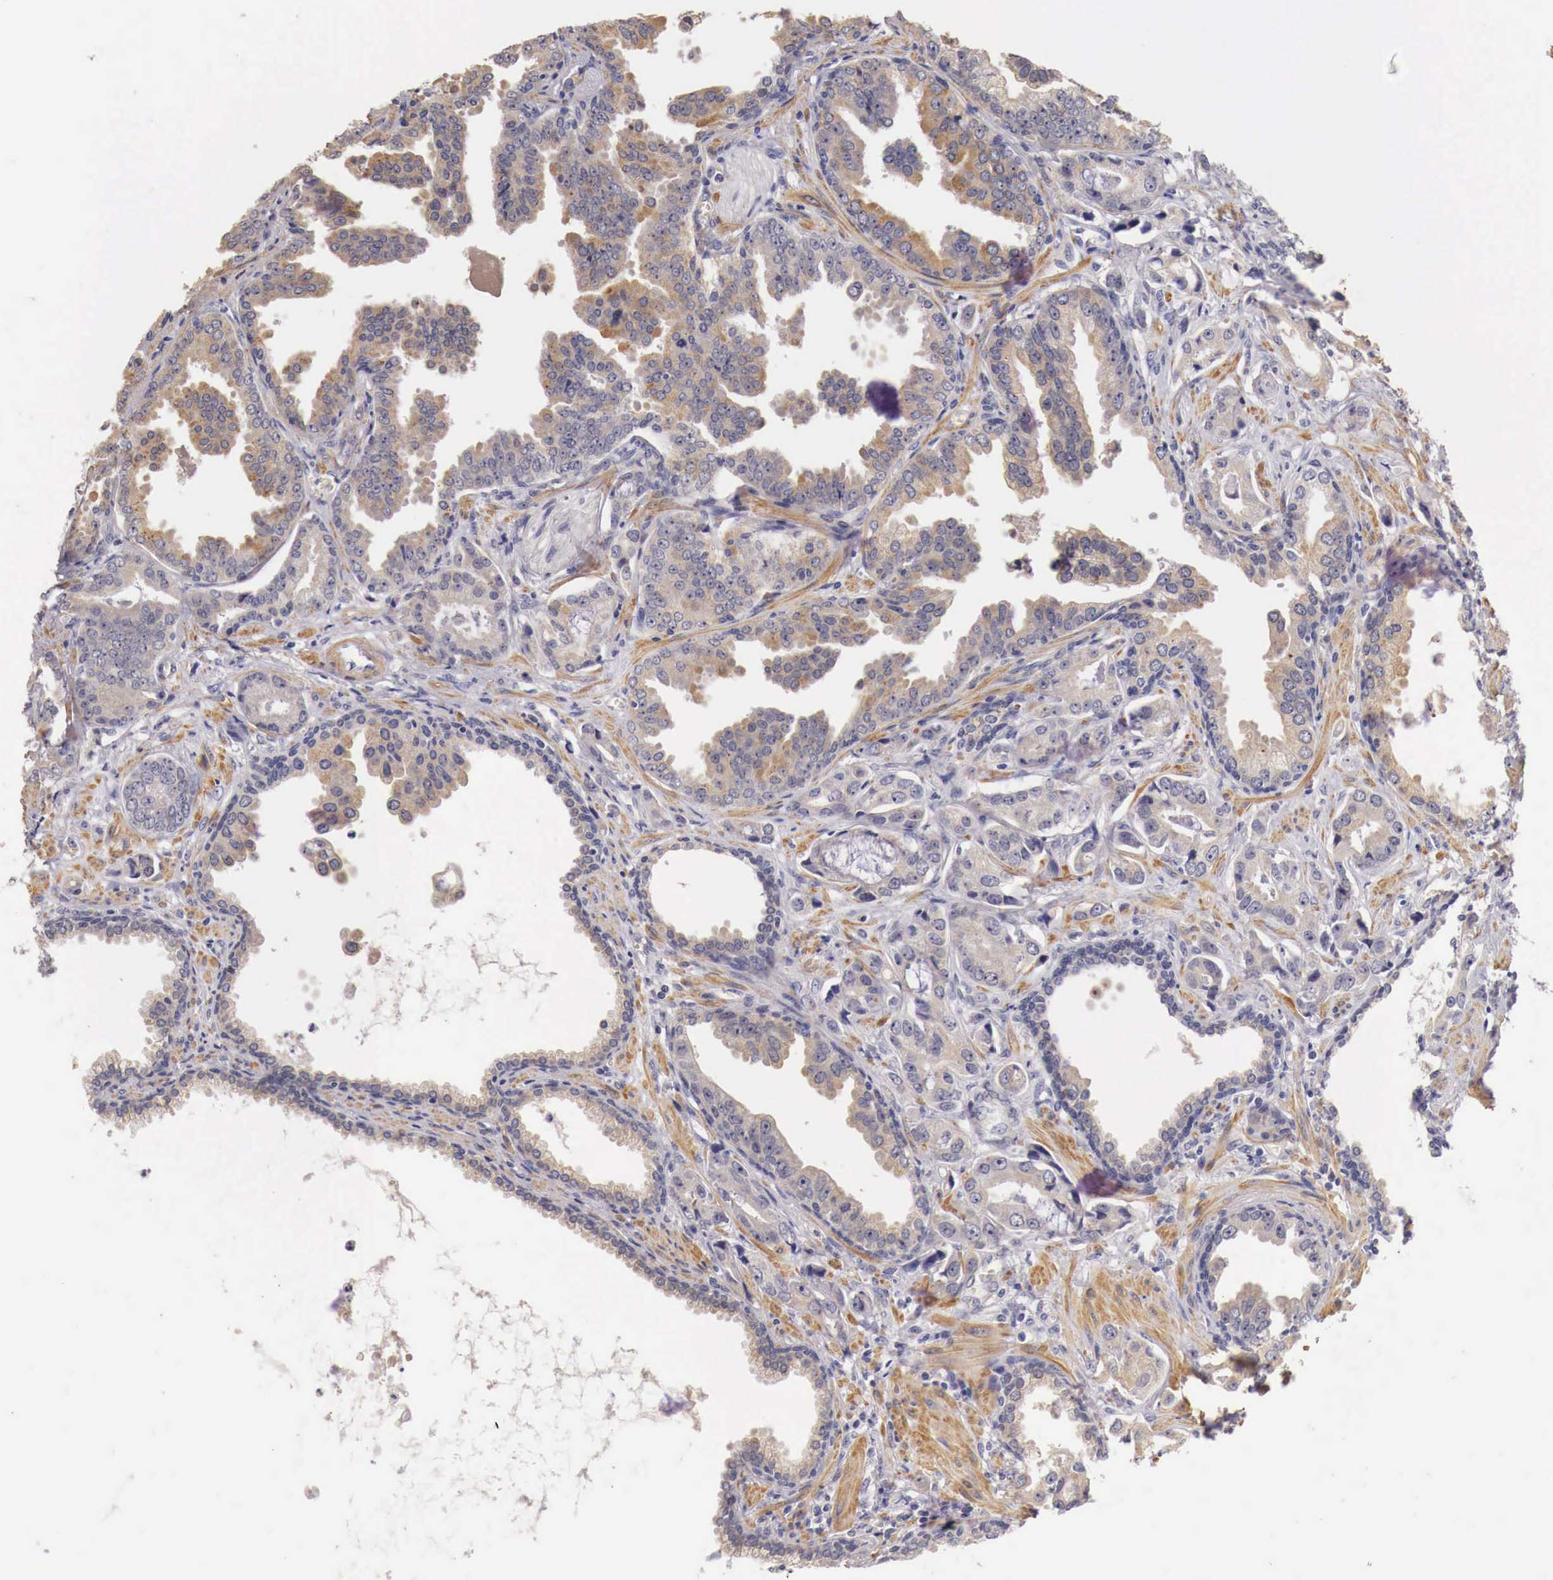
{"staining": {"intensity": "weak", "quantity": "25%-75%", "location": "cytoplasmic/membranous"}, "tissue": "prostate cancer", "cell_type": "Tumor cells", "image_type": "cancer", "snomed": [{"axis": "morphology", "description": "Adenocarcinoma, Low grade"}, {"axis": "topography", "description": "Prostate"}], "caption": "A brown stain highlights weak cytoplasmic/membranous positivity of a protein in human prostate cancer (adenocarcinoma (low-grade)) tumor cells. (IHC, brightfield microscopy, high magnification).", "gene": "ENOX2", "patient": {"sex": "male", "age": 65}}